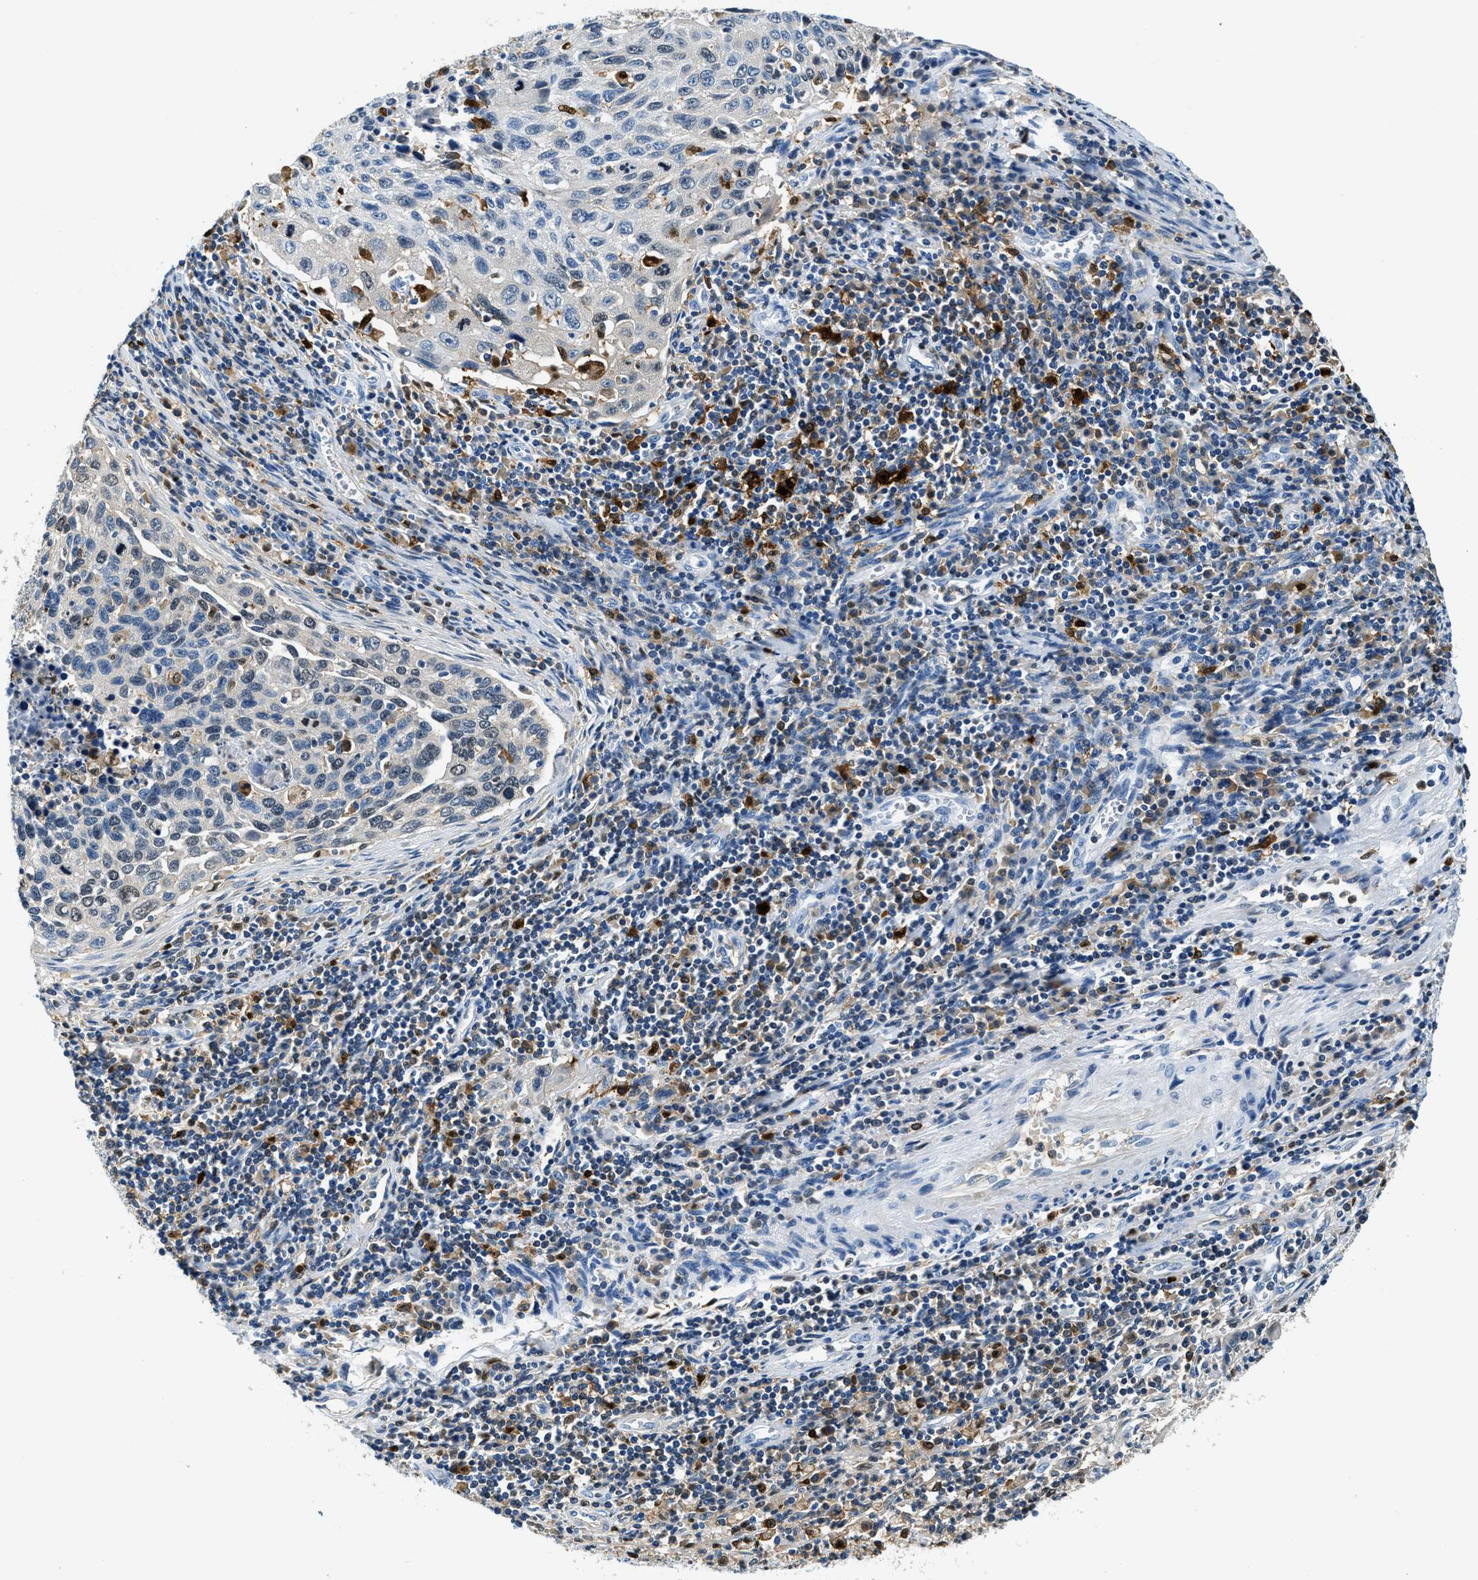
{"staining": {"intensity": "negative", "quantity": "none", "location": "none"}, "tissue": "cervical cancer", "cell_type": "Tumor cells", "image_type": "cancer", "snomed": [{"axis": "morphology", "description": "Squamous cell carcinoma, NOS"}, {"axis": "topography", "description": "Cervix"}], "caption": "This is an IHC image of human squamous cell carcinoma (cervical). There is no staining in tumor cells.", "gene": "CAPG", "patient": {"sex": "female", "age": 53}}